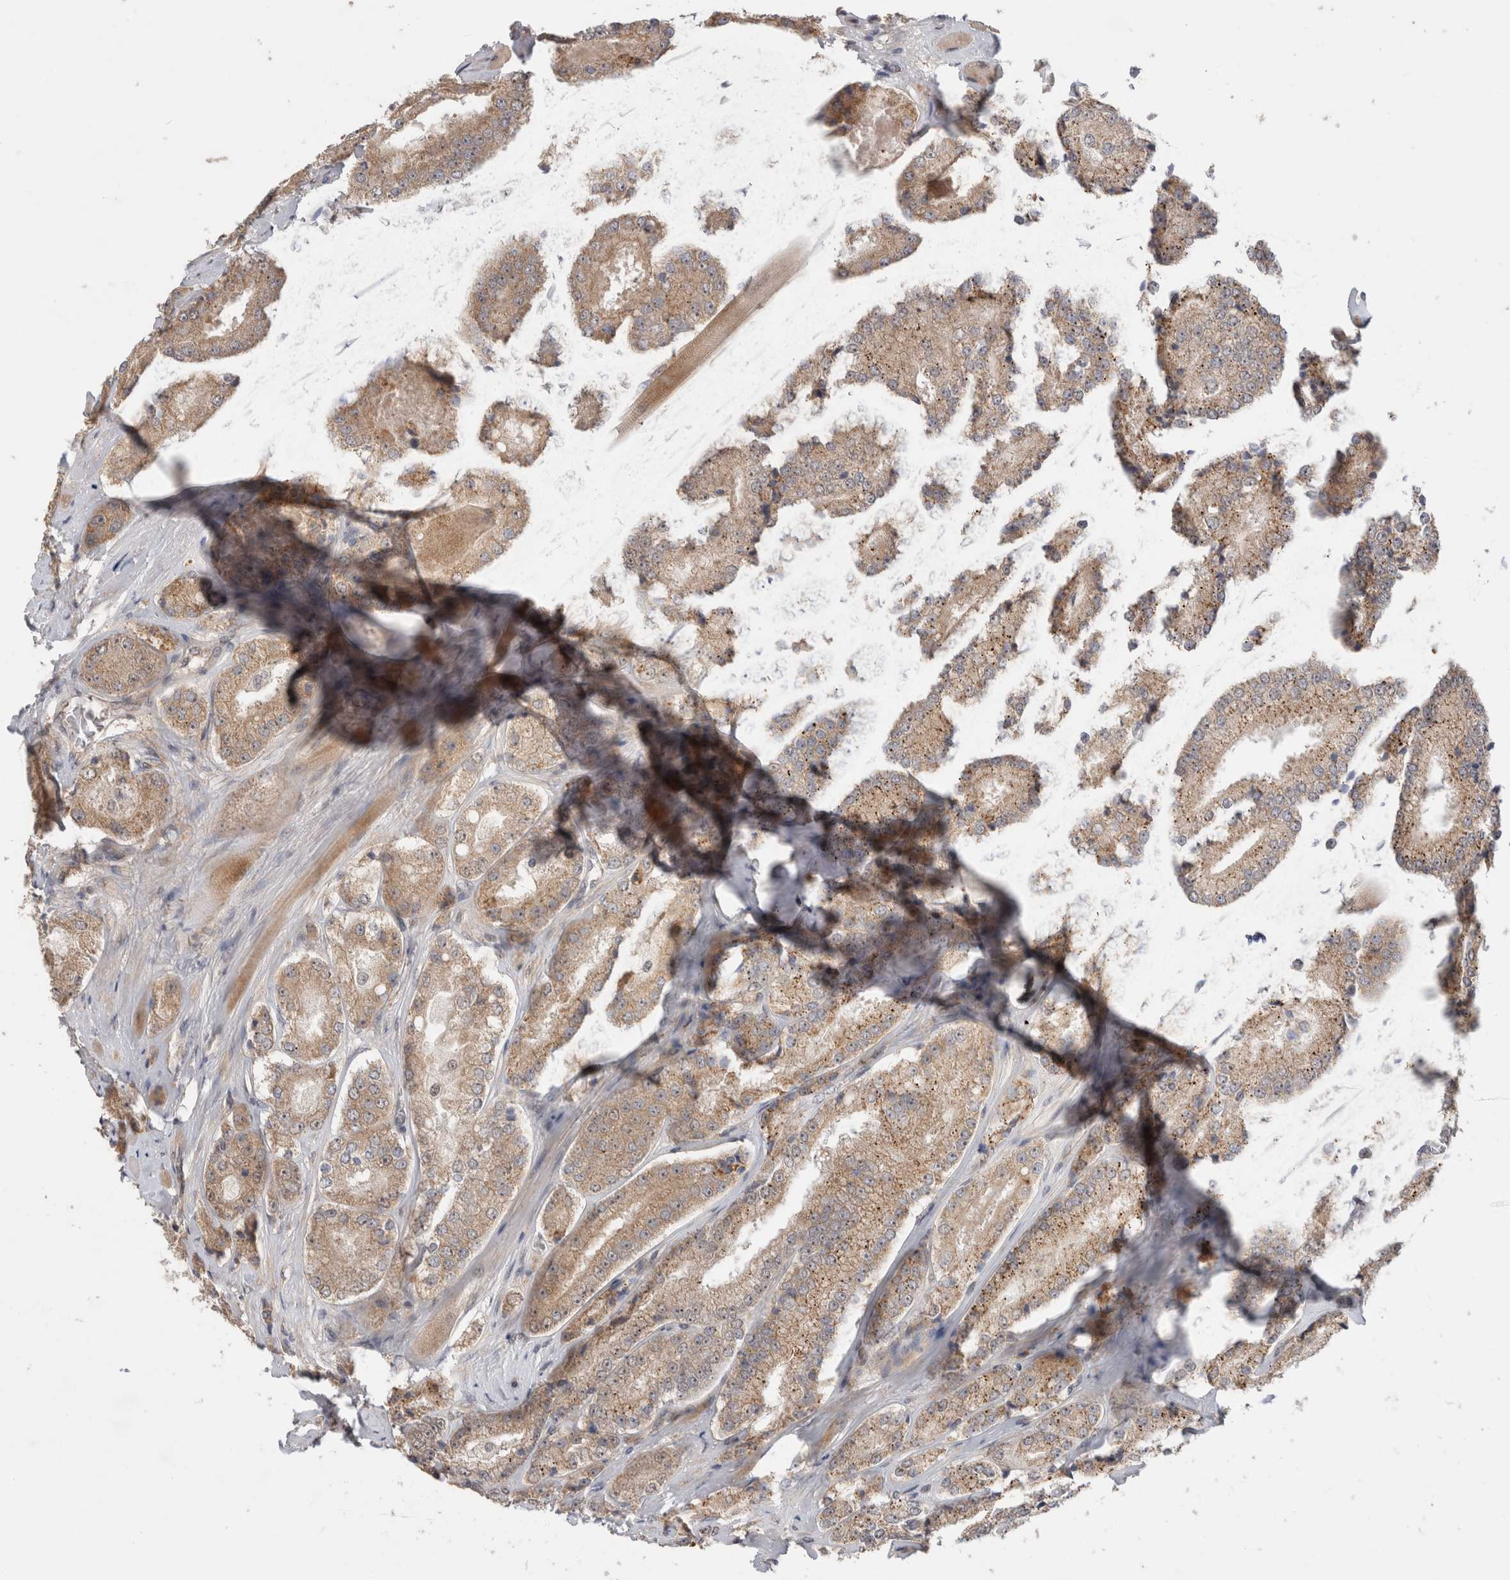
{"staining": {"intensity": "moderate", "quantity": ">75%", "location": "cytoplasmic/membranous"}, "tissue": "prostate cancer", "cell_type": "Tumor cells", "image_type": "cancer", "snomed": [{"axis": "morphology", "description": "Adenocarcinoma, High grade"}, {"axis": "topography", "description": "Prostate"}], "caption": "Prostate cancer stained with immunohistochemistry shows moderate cytoplasmic/membranous positivity in approximately >75% of tumor cells.", "gene": "SLC29A1", "patient": {"sex": "male", "age": 65}}